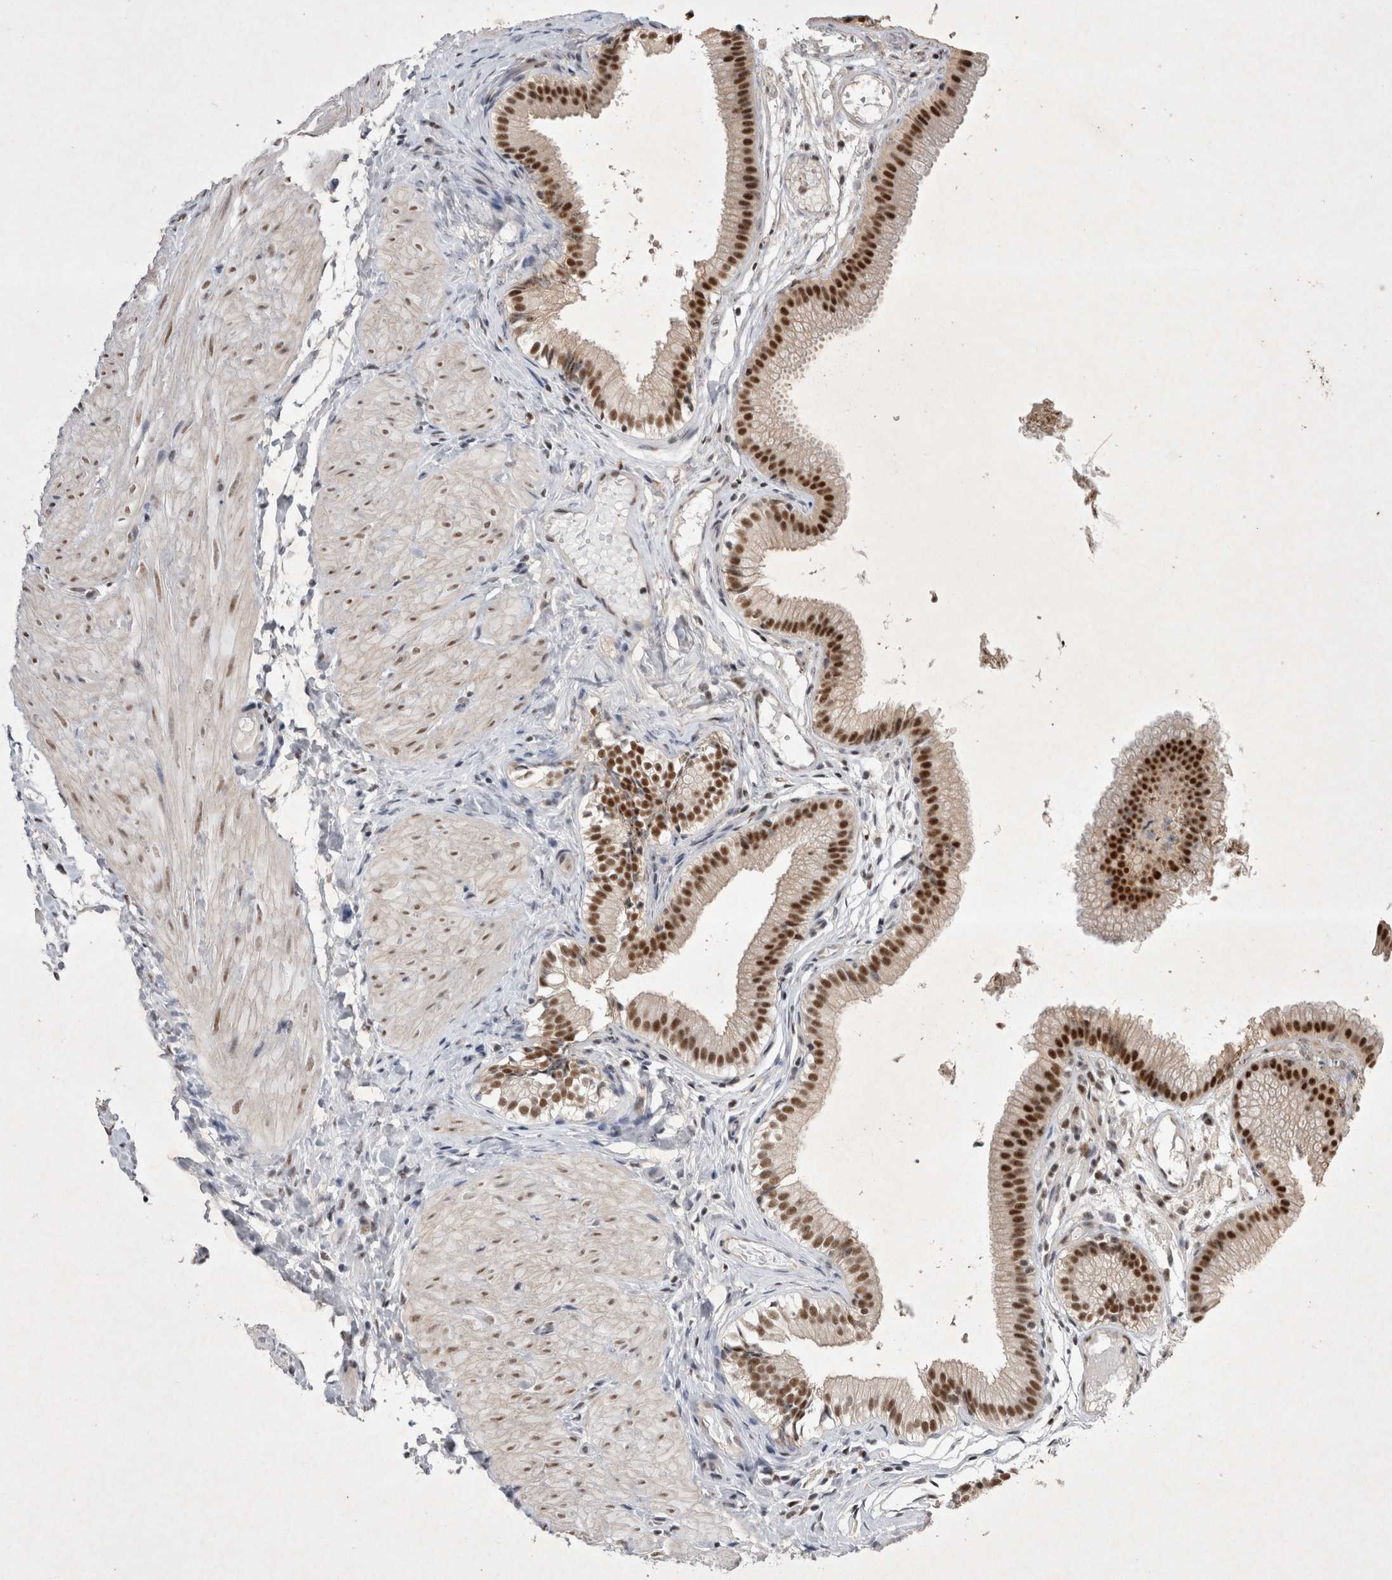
{"staining": {"intensity": "strong", "quantity": ">75%", "location": "nuclear"}, "tissue": "gallbladder", "cell_type": "Glandular cells", "image_type": "normal", "snomed": [{"axis": "morphology", "description": "Normal tissue, NOS"}, {"axis": "topography", "description": "Gallbladder"}], "caption": "Approximately >75% of glandular cells in normal human gallbladder reveal strong nuclear protein expression as visualized by brown immunohistochemical staining.", "gene": "RBM6", "patient": {"sex": "female", "age": 26}}